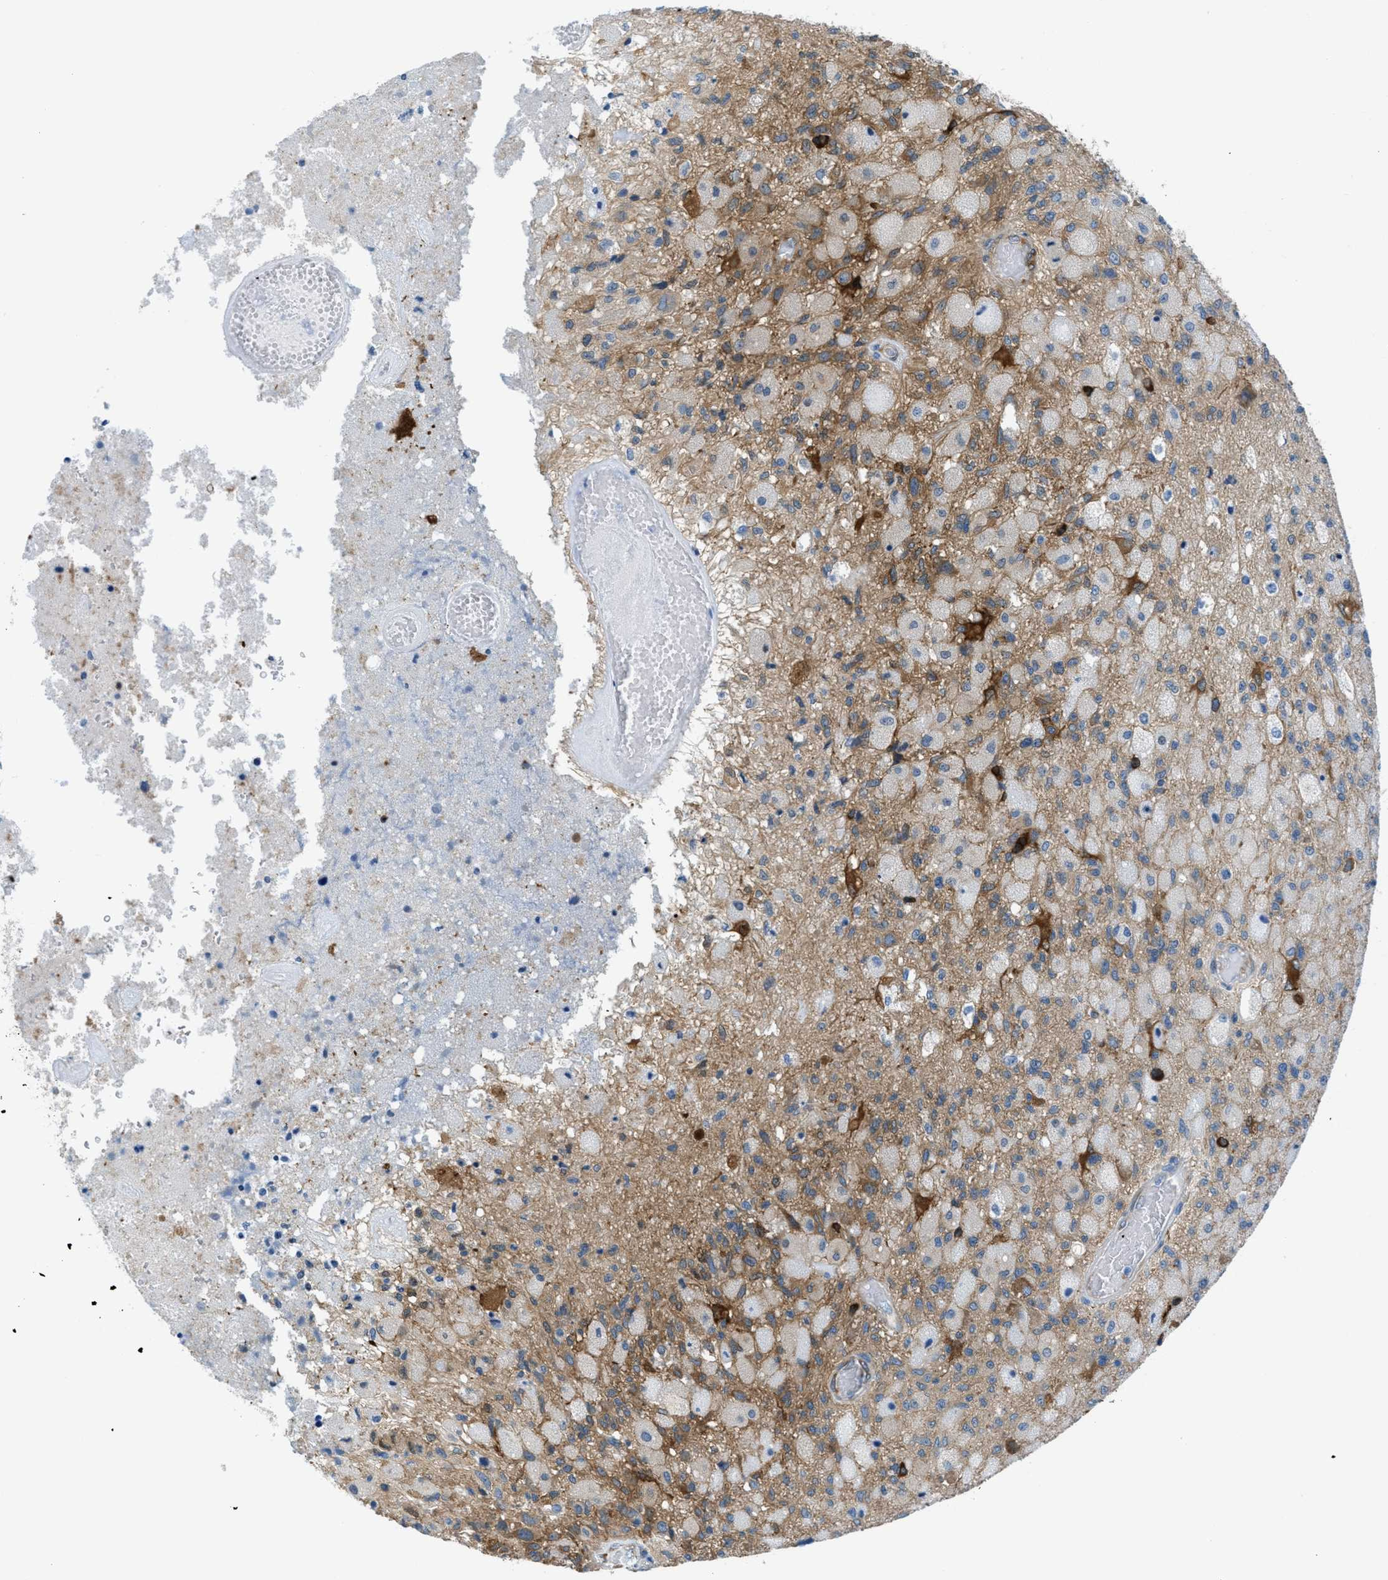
{"staining": {"intensity": "negative", "quantity": "none", "location": "none"}, "tissue": "glioma", "cell_type": "Tumor cells", "image_type": "cancer", "snomed": [{"axis": "morphology", "description": "Normal tissue, NOS"}, {"axis": "morphology", "description": "Glioma, malignant, High grade"}, {"axis": "topography", "description": "Cerebral cortex"}], "caption": "High-grade glioma (malignant) stained for a protein using immunohistochemistry displays no staining tumor cells.", "gene": "MAPRE2", "patient": {"sex": "male", "age": 77}}